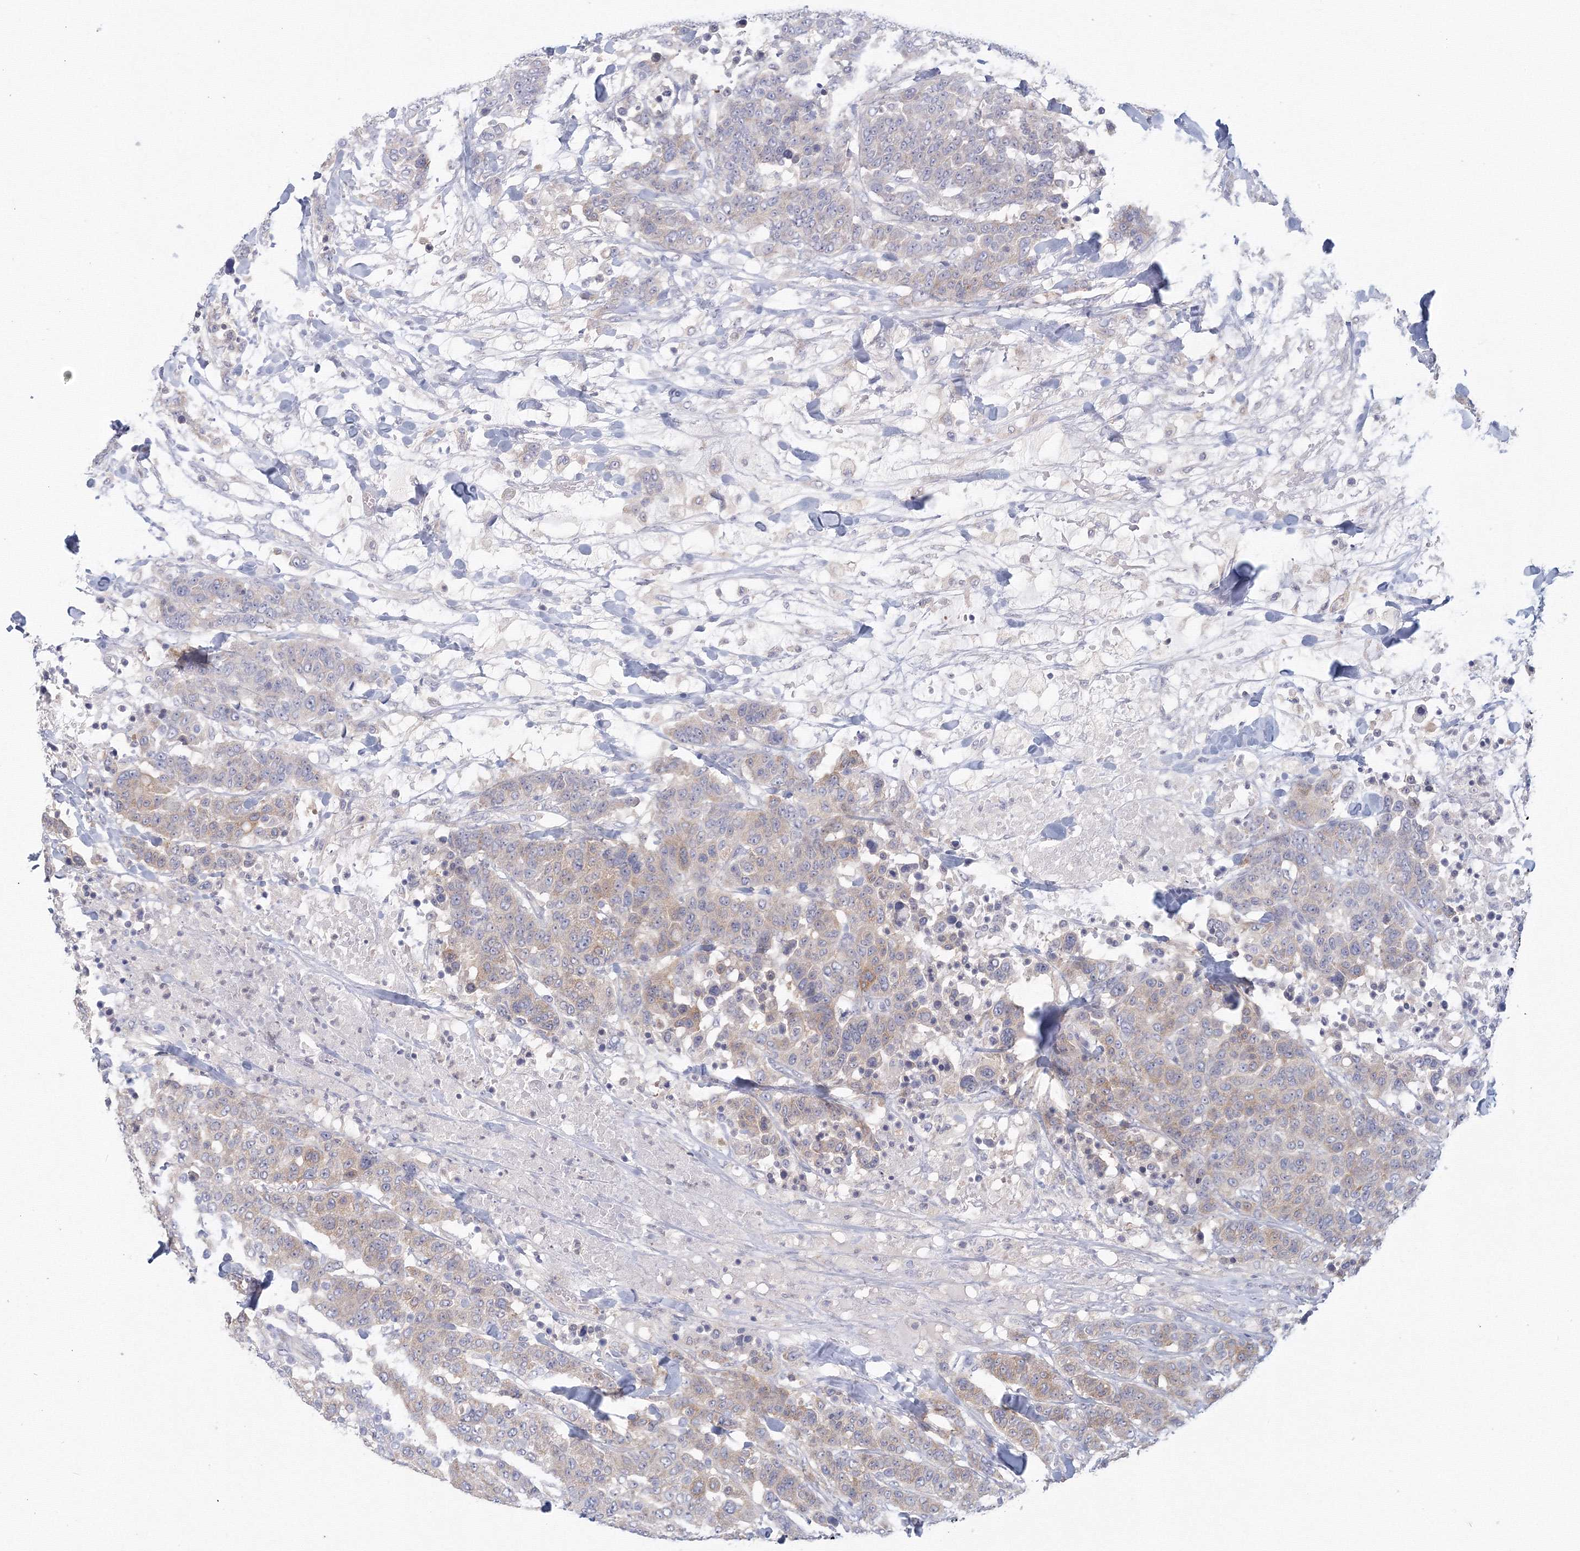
{"staining": {"intensity": "weak", "quantity": "<25%", "location": "cytoplasmic/membranous"}, "tissue": "breast cancer", "cell_type": "Tumor cells", "image_type": "cancer", "snomed": [{"axis": "morphology", "description": "Duct carcinoma"}, {"axis": "topography", "description": "Breast"}], "caption": "This is an immunohistochemistry (IHC) micrograph of human infiltrating ductal carcinoma (breast). There is no staining in tumor cells.", "gene": "TACC2", "patient": {"sex": "female", "age": 37}}